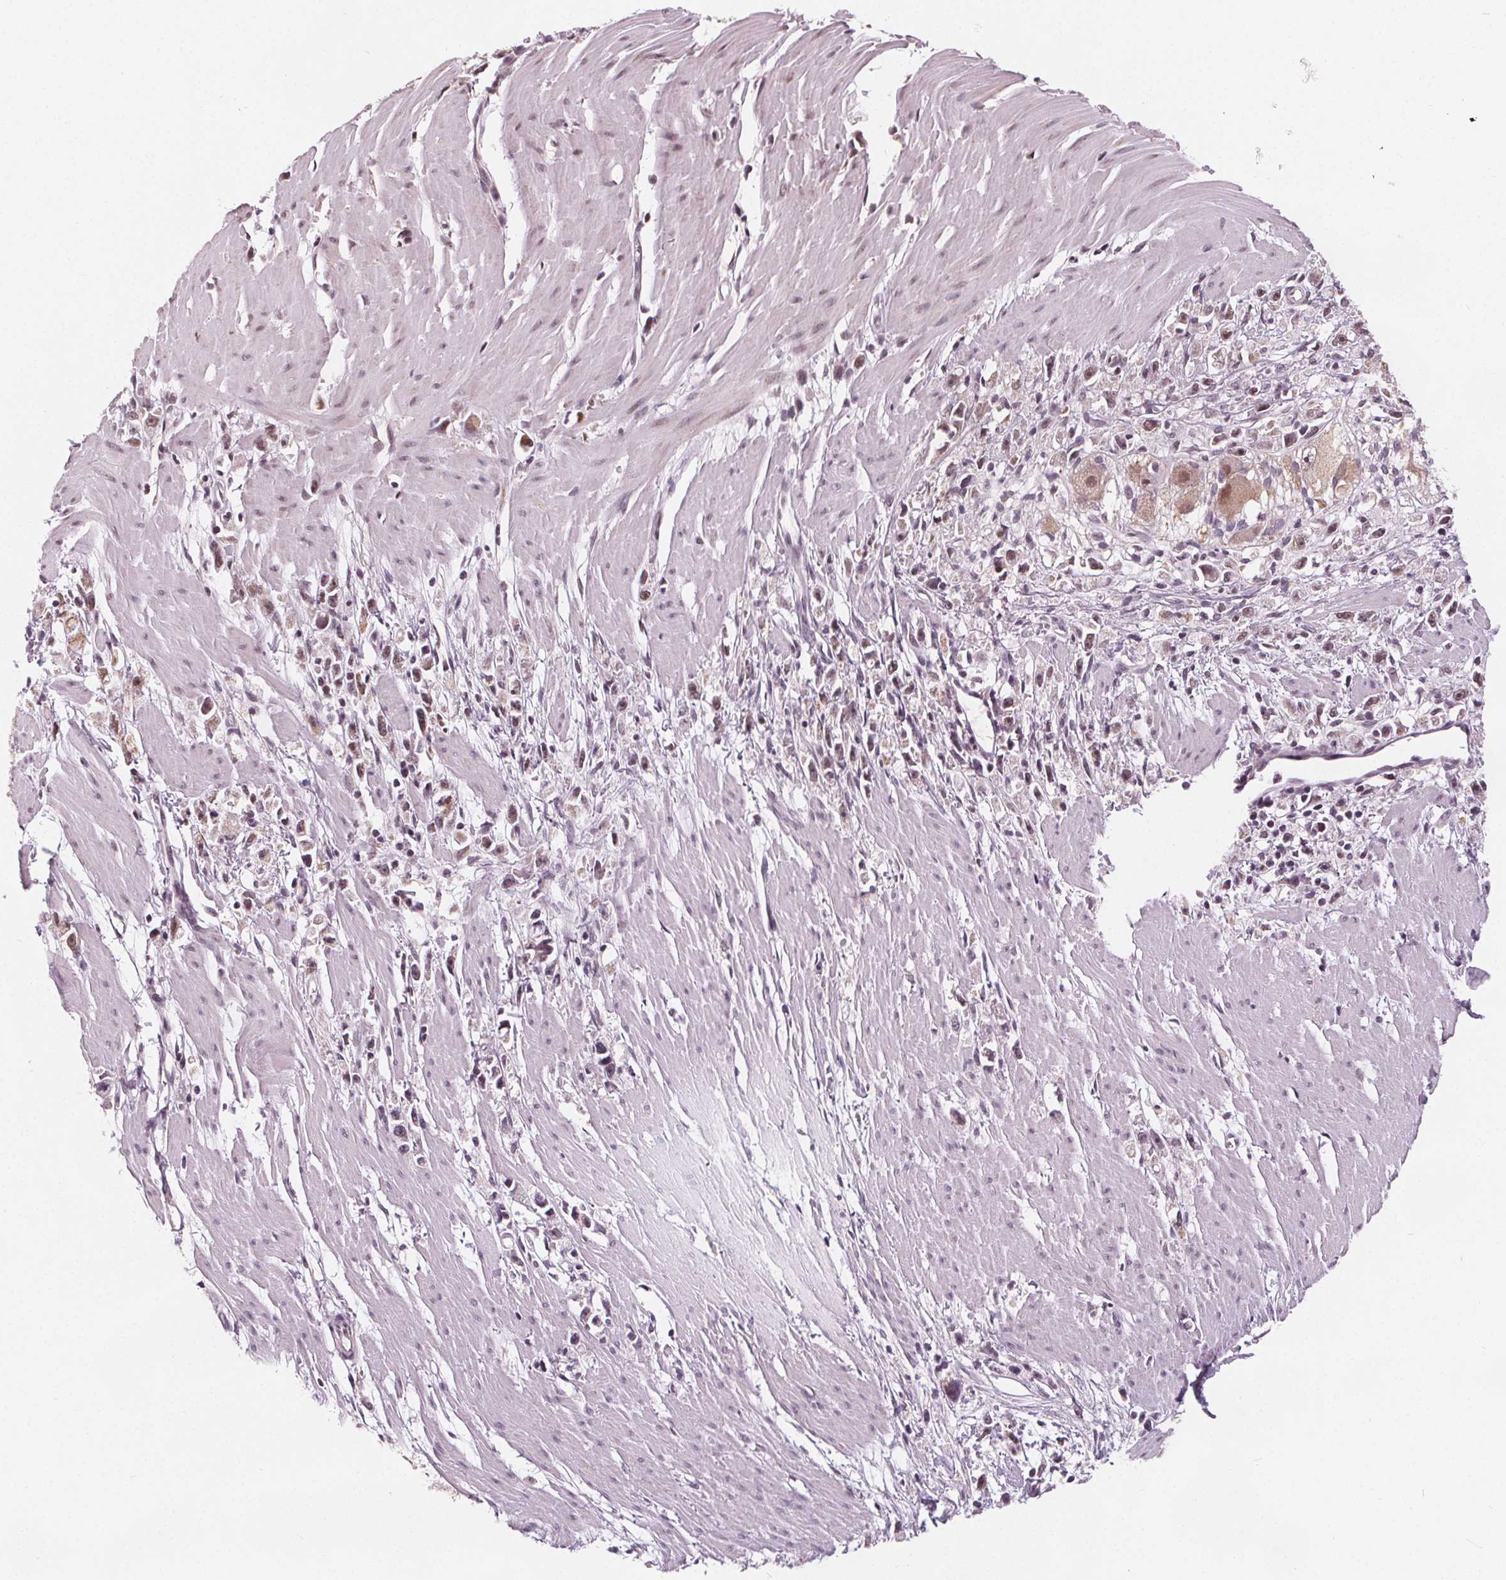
{"staining": {"intensity": "moderate", "quantity": "25%-75%", "location": "nuclear"}, "tissue": "stomach cancer", "cell_type": "Tumor cells", "image_type": "cancer", "snomed": [{"axis": "morphology", "description": "Adenocarcinoma, NOS"}, {"axis": "topography", "description": "Stomach"}], "caption": "Immunohistochemical staining of stomach cancer (adenocarcinoma) demonstrates medium levels of moderate nuclear staining in about 25%-75% of tumor cells.", "gene": "DPM2", "patient": {"sex": "female", "age": 59}}